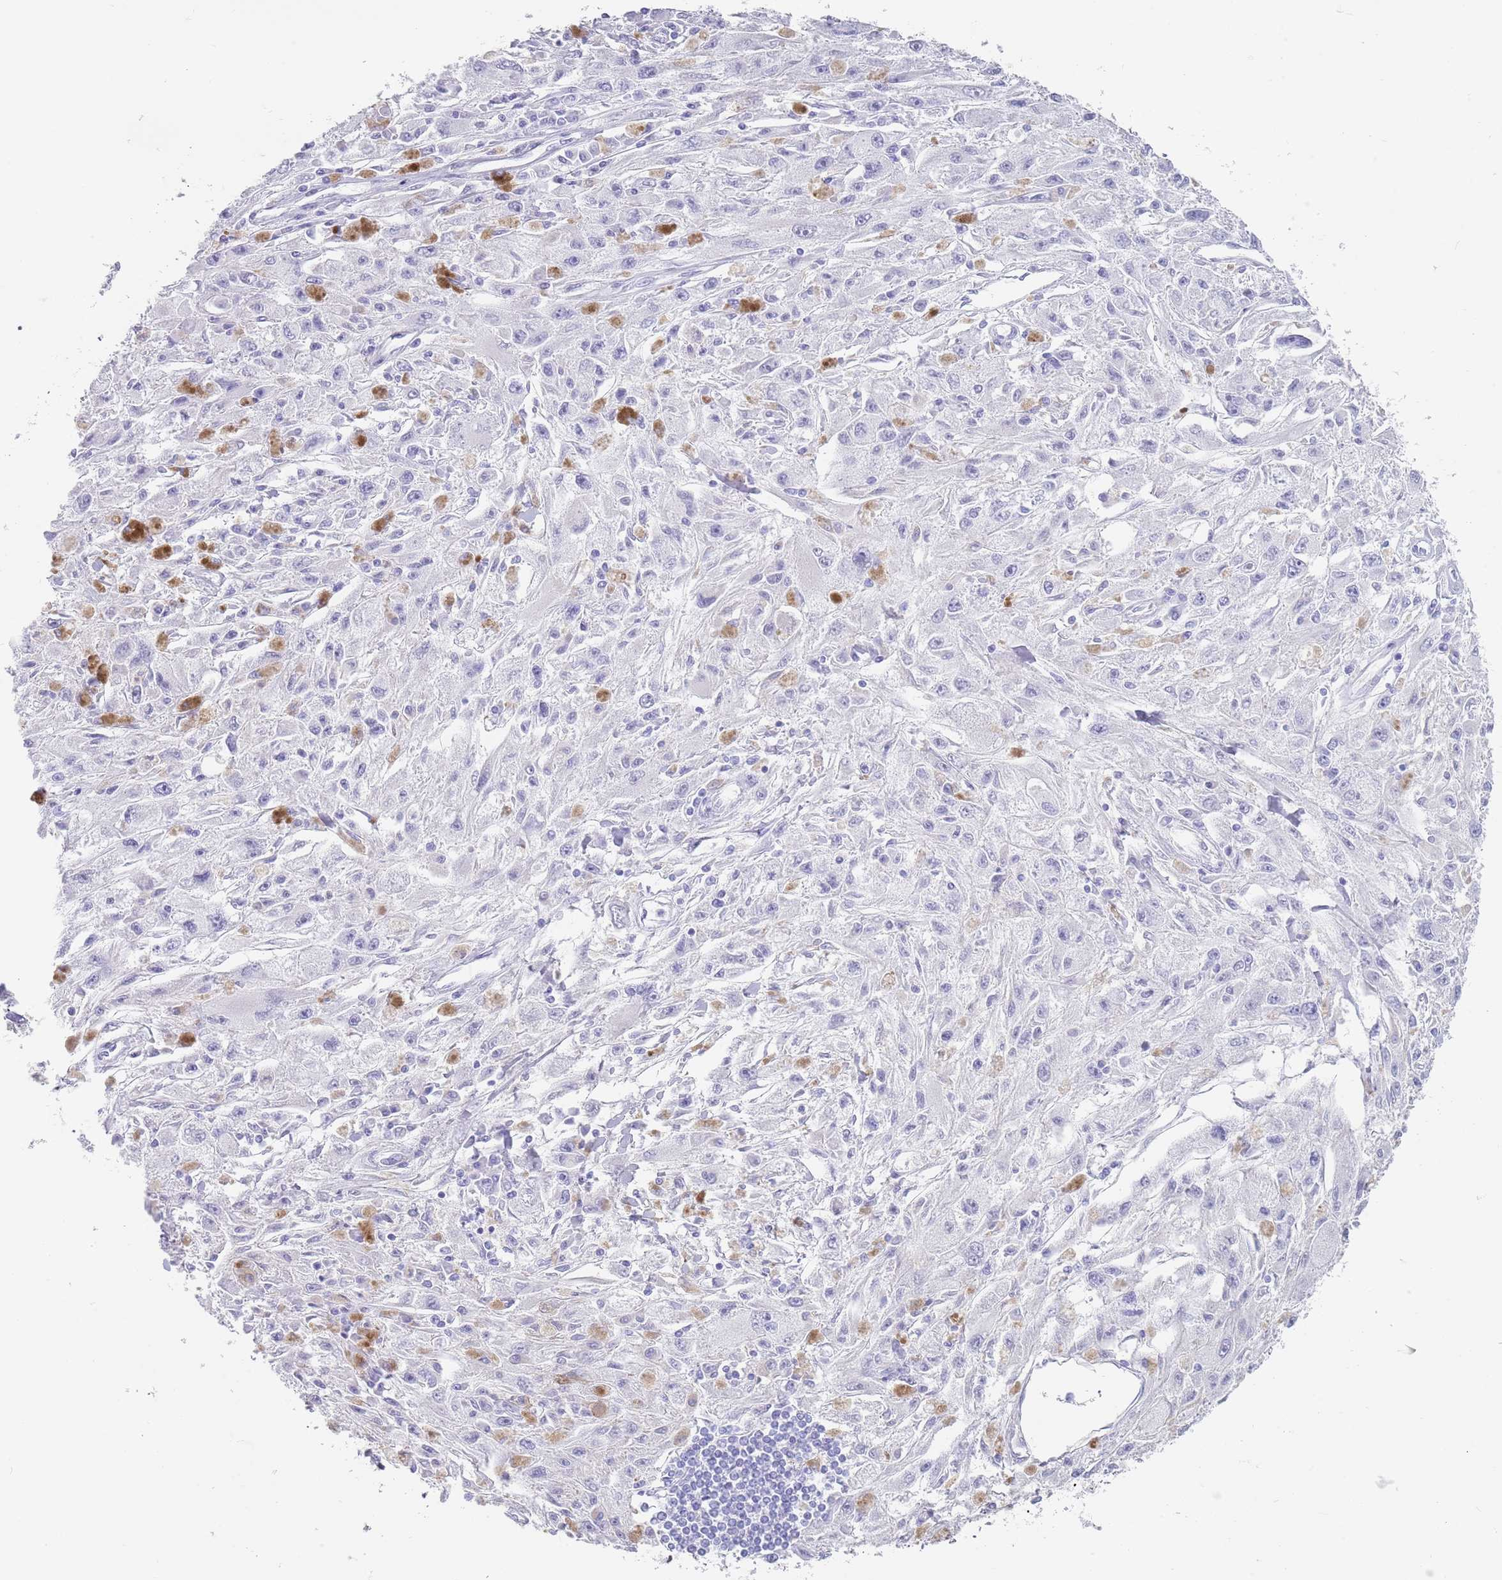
{"staining": {"intensity": "negative", "quantity": "none", "location": "none"}, "tissue": "melanoma", "cell_type": "Tumor cells", "image_type": "cancer", "snomed": [{"axis": "morphology", "description": "Malignant melanoma, Metastatic site"}, {"axis": "topography", "description": "Skin"}], "caption": "Tumor cells show no significant protein staining in melanoma. Nuclei are stained in blue.", "gene": "CPXM2", "patient": {"sex": "male", "age": 53}}